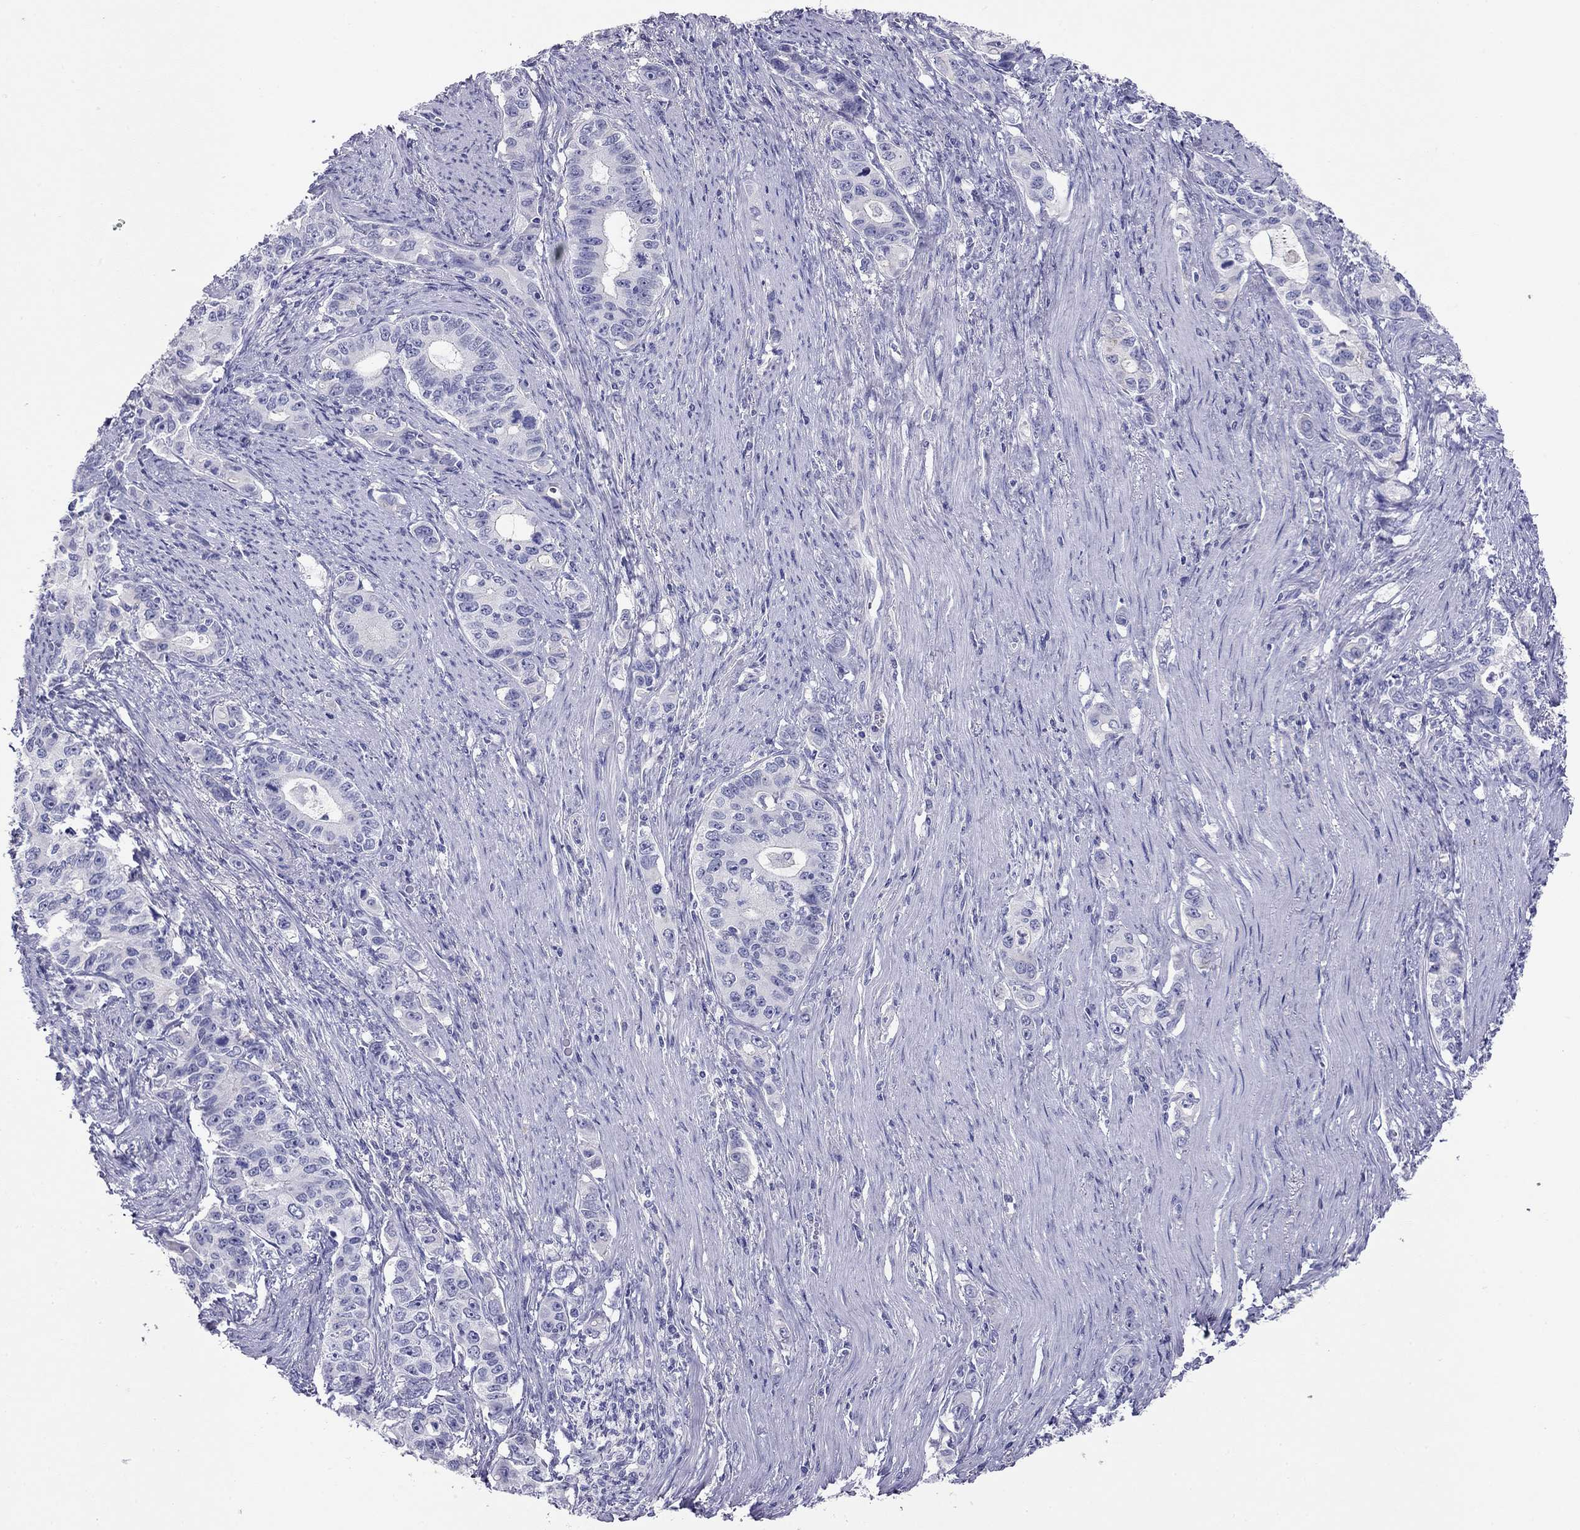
{"staining": {"intensity": "negative", "quantity": "none", "location": "none"}, "tissue": "stomach cancer", "cell_type": "Tumor cells", "image_type": "cancer", "snomed": [{"axis": "morphology", "description": "Adenocarcinoma, NOS"}, {"axis": "topography", "description": "Stomach, lower"}], "caption": "Histopathology image shows no significant protein expression in tumor cells of adenocarcinoma (stomach).", "gene": "CAPNS2", "patient": {"sex": "female", "age": 72}}